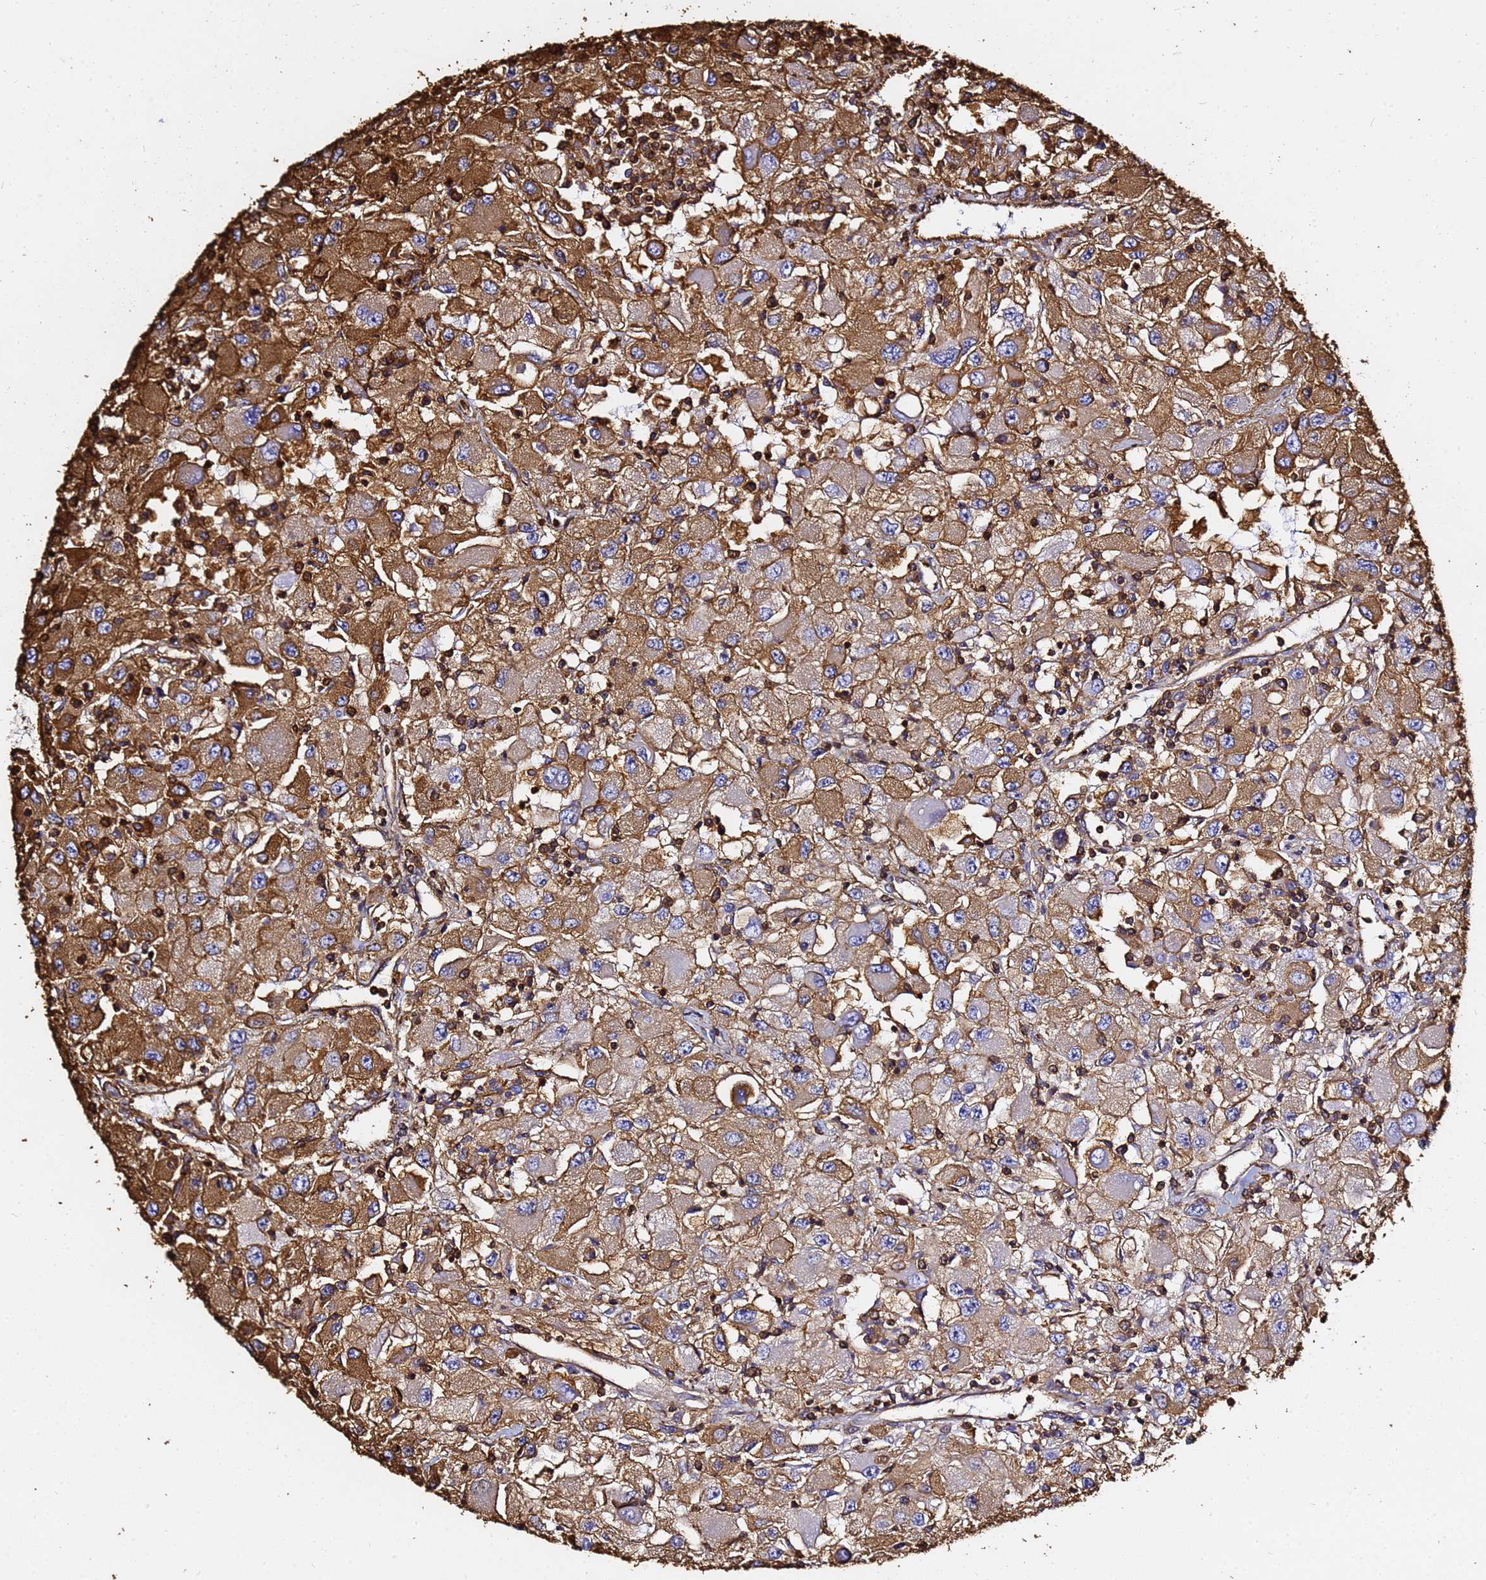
{"staining": {"intensity": "moderate", "quantity": ">75%", "location": "cytoplasmic/membranous"}, "tissue": "renal cancer", "cell_type": "Tumor cells", "image_type": "cancer", "snomed": [{"axis": "morphology", "description": "Adenocarcinoma, NOS"}, {"axis": "topography", "description": "Kidney"}], "caption": "About >75% of tumor cells in renal cancer (adenocarcinoma) demonstrate moderate cytoplasmic/membranous protein positivity as visualized by brown immunohistochemical staining.", "gene": "ACTB", "patient": {"sex": "female", "age": 67}}